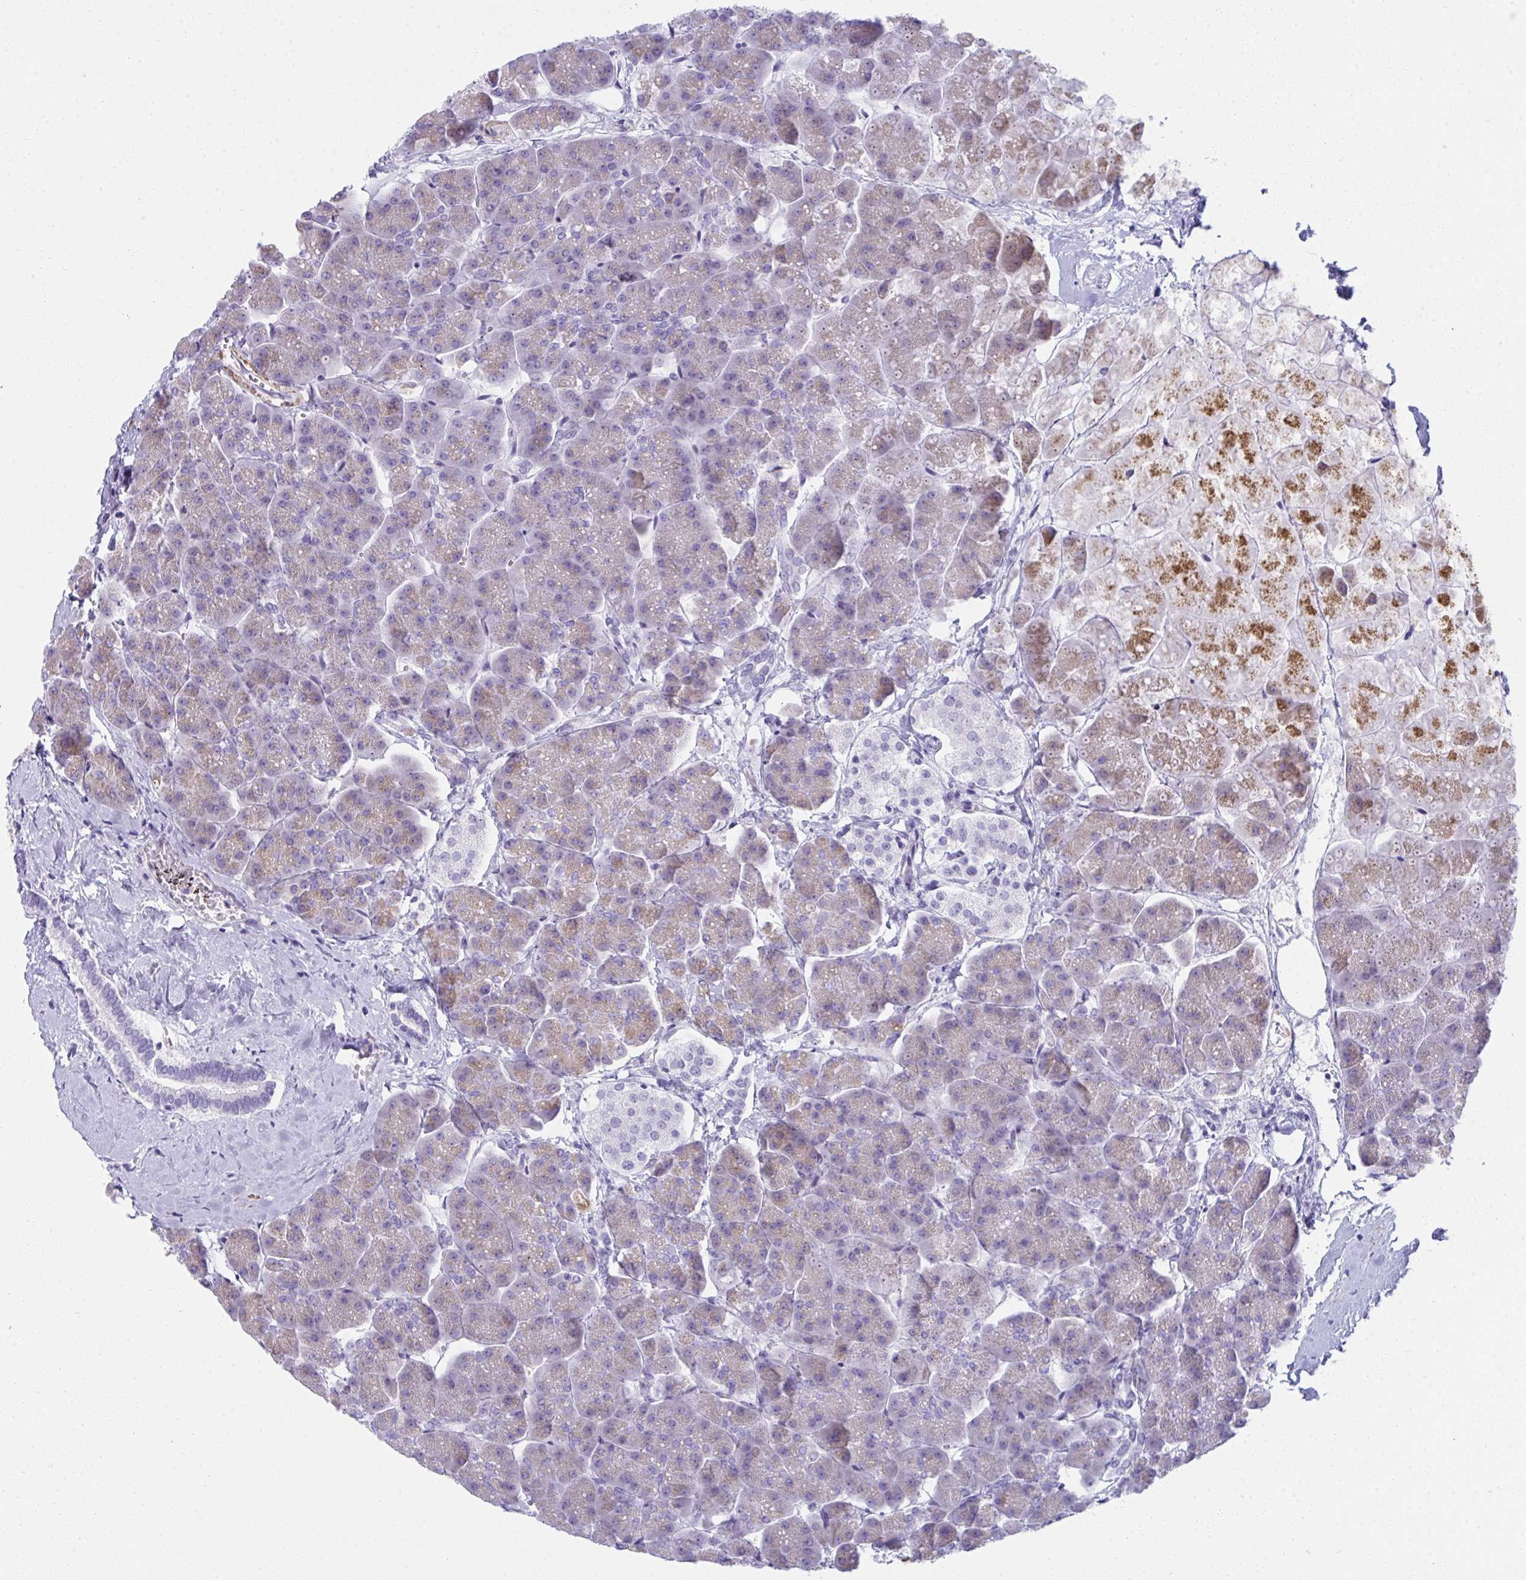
{"staining": {"intensity": "moderate", "quantity": "<25%", "location": "cytoplasmic/membranous"}, "tissue": "pancreas", "cell_type": "Exocrine glandular cells", "image_type": "normal", "snomed": [{"axis": "morphology", "description": "Normal tissue, NOS"}, {"axis": "topography", "description": "Pancreas"}, {"axis": "topography", "description": "Peripheral nerve tissue"}], "caption": "IHC image of normal human pancreas stained for a protein (brown), which exhibits low levels of moderate cytoplasmic/membranous expression in approximately <25% of exocrine glandular cells.", "gene": "PUS7L", "patient": {"sex": "male", "age": 54}}